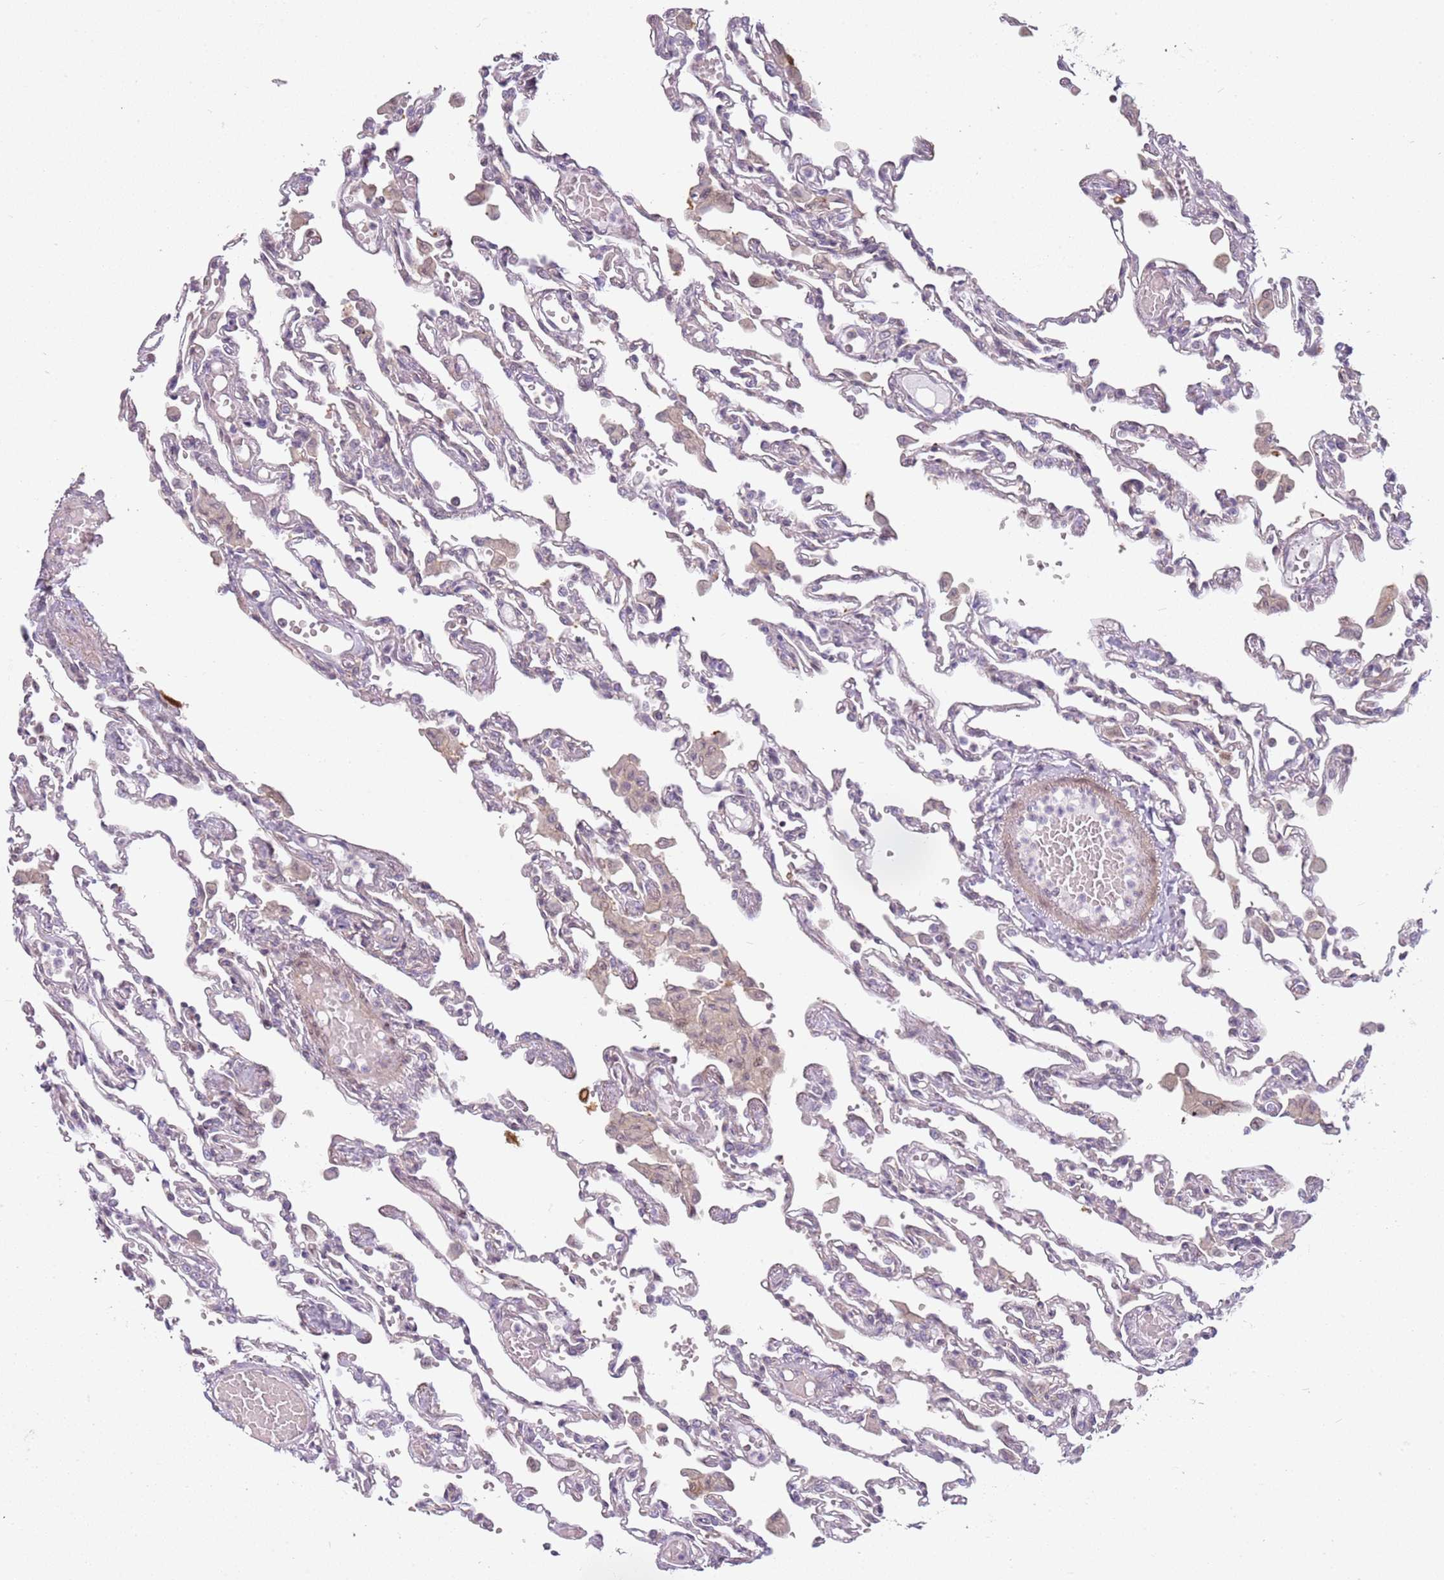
{"staining": {"intensity": "negative", "quantity": "none", "location": "none"}, "tissue": "lung", "cell_type": "Alveolar cells", "image_type": "normal", "snomed": [{"axis": "morphology", "description": "Normal tissue, NOS"}, {"axis": "topography", "description": "Bronchus"}, {"axis": "topography", "description": "Lung"}], "caption": "Alveolar cells are negative for protein expression in normal human lung. Brightfield microscopy of immunohistochemistry stained with DAB (brown) and hematoxylin (blue), captured at high magnification.", "gene": "DEFB116", "patient": {"sex": "female", "age": 49}}